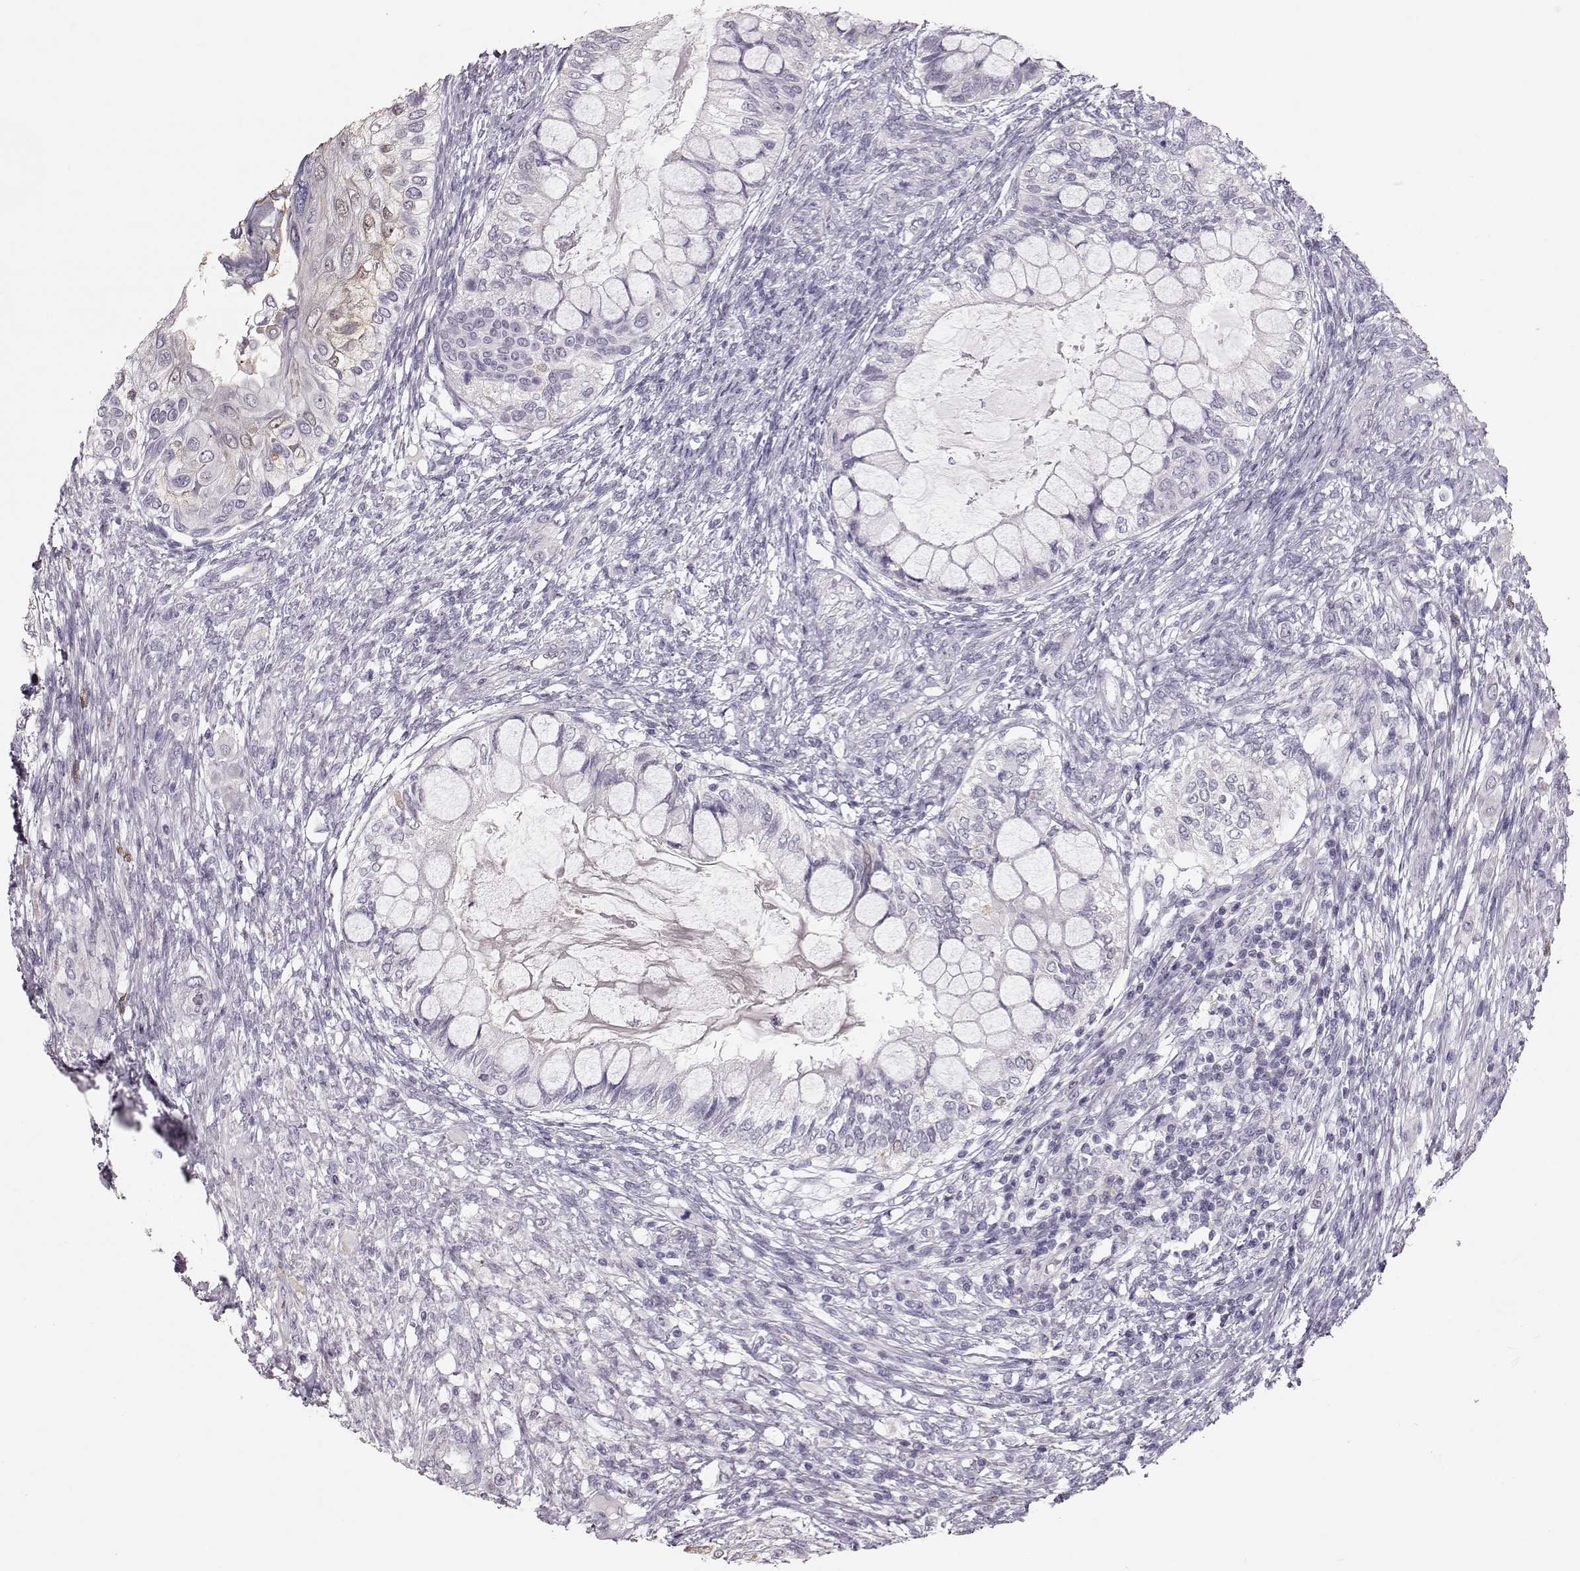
{"staining": {"intensity": "weak", "quantity": "<25%", "location": "cytoplasmic/membranous"}, "tissue": "testis cancer", "cell_type": "Tumor cells", "image_type": "cancer", "snomed": [{"axis": "morphology", "description": "Seminoma, NOS"}, {"axis": "morphology", "description": "Carcinoma, Embryonal, NOS"}, {"axis": "topography", "description": "Testis"}], "caption": "Immunohistochemistry (IHC) micrograph of human testis seminoma stained for a protein (brown), which demonstrates no expression in tumor cells.", "gene": "POU1F1", "patient": {"sex": "male", "age": 41}}